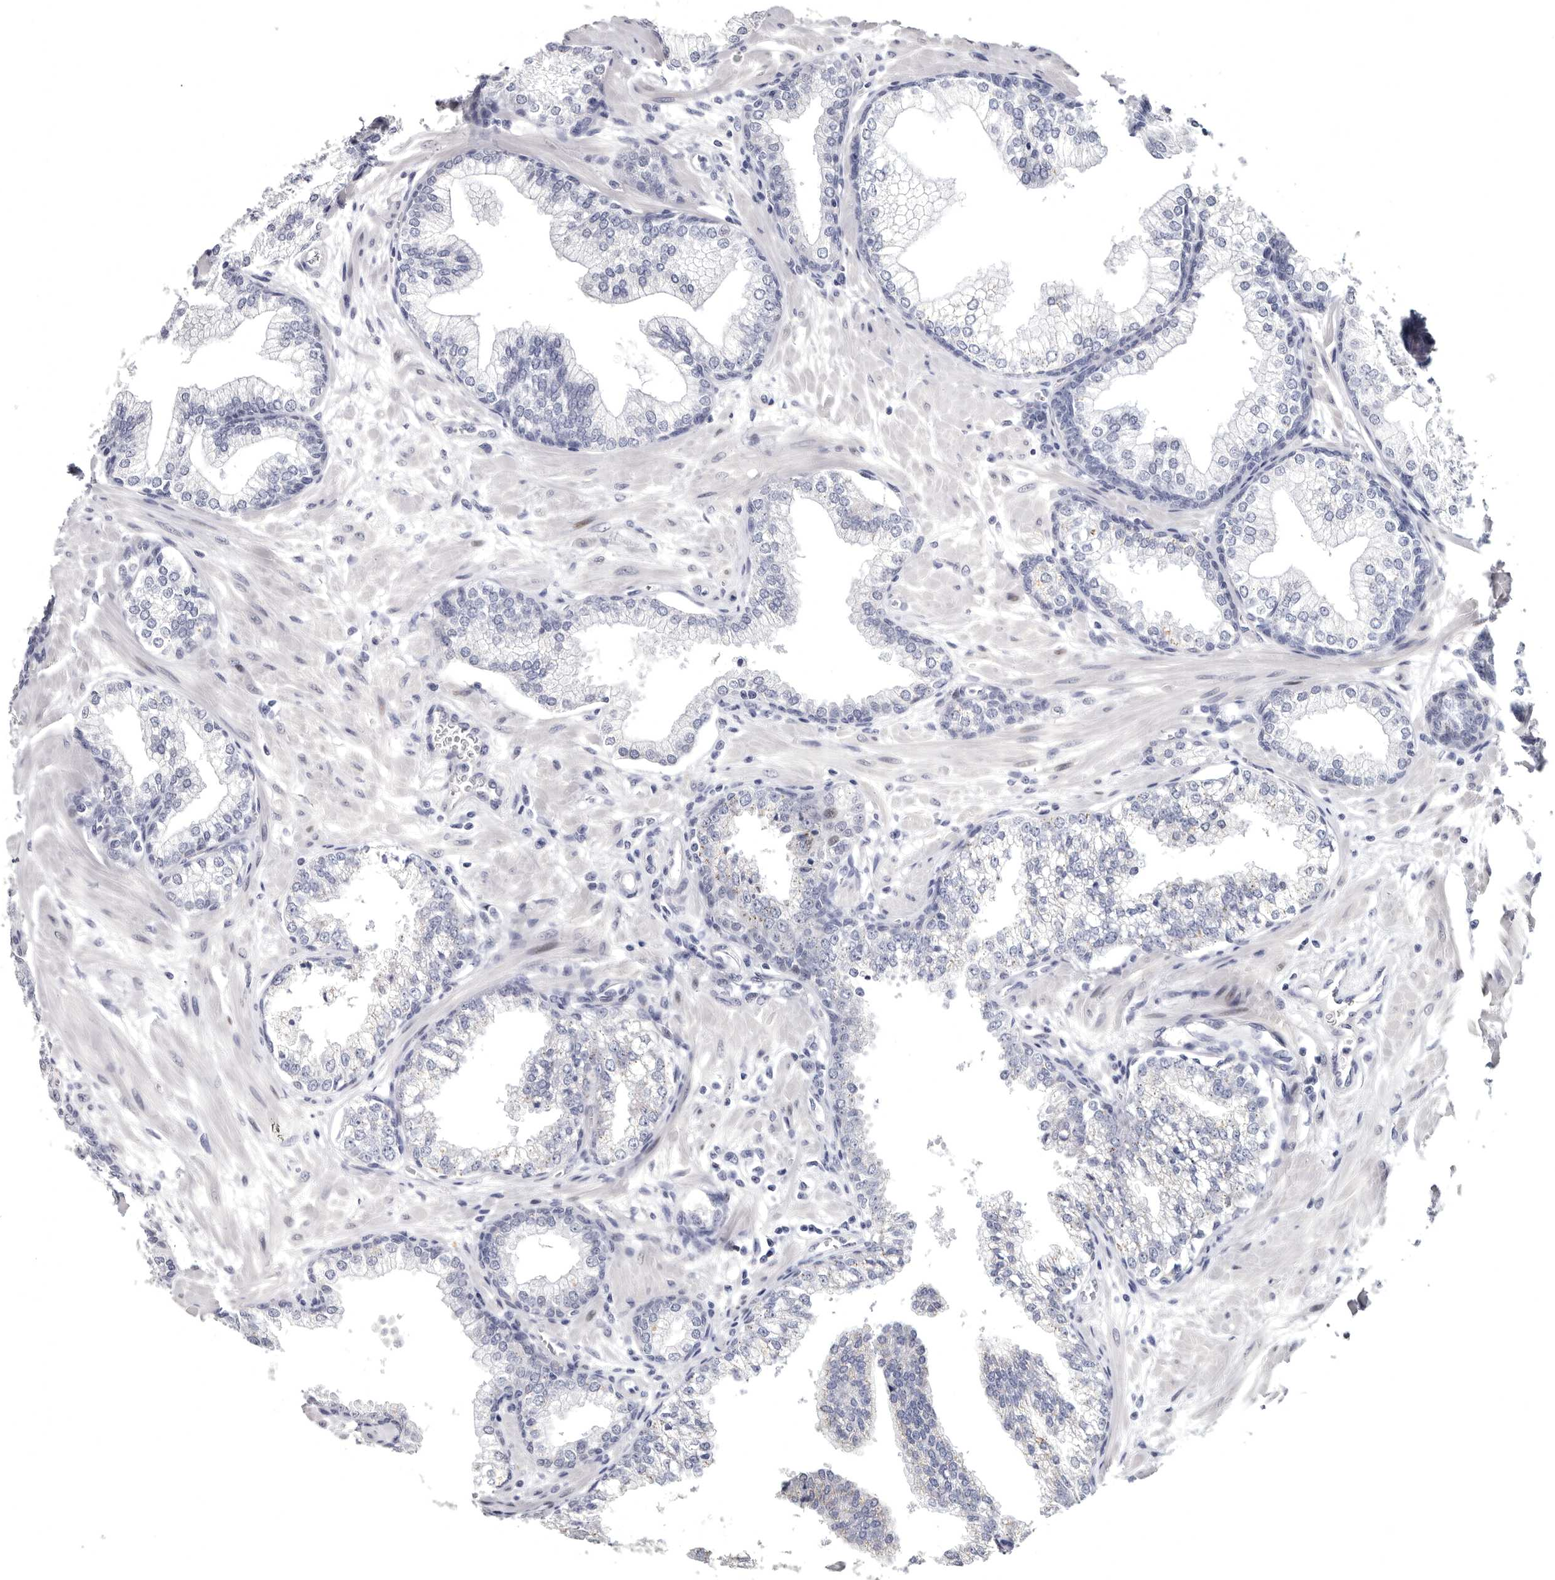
{"staining": {"intensity": "moderate", "quantity": "<25%", "location": "nuclear"}, "tissue": "prostate", "cell_type": "Glandular cells", "image_type": "normal", "snomed": [{"axis": "morphology", "description": "Normal tissue, NOS"}, {"axis": "morphology", "description": "Urothelial carcinoma, Low grade"}, {"axis": "topography", "description": "Urinary bladder"}, {"axis": "topography", "description": "Prostate"}], "caption": "Prostate stained with DAB (3,3'-diaminobenzidine) immunohistochemistry (IHC) displays low levels of moderate nuclear positivity in approximately <25% of glandular cells.", "gene": "WRAP73", "patient": {"sex": "male", "age": 60}}